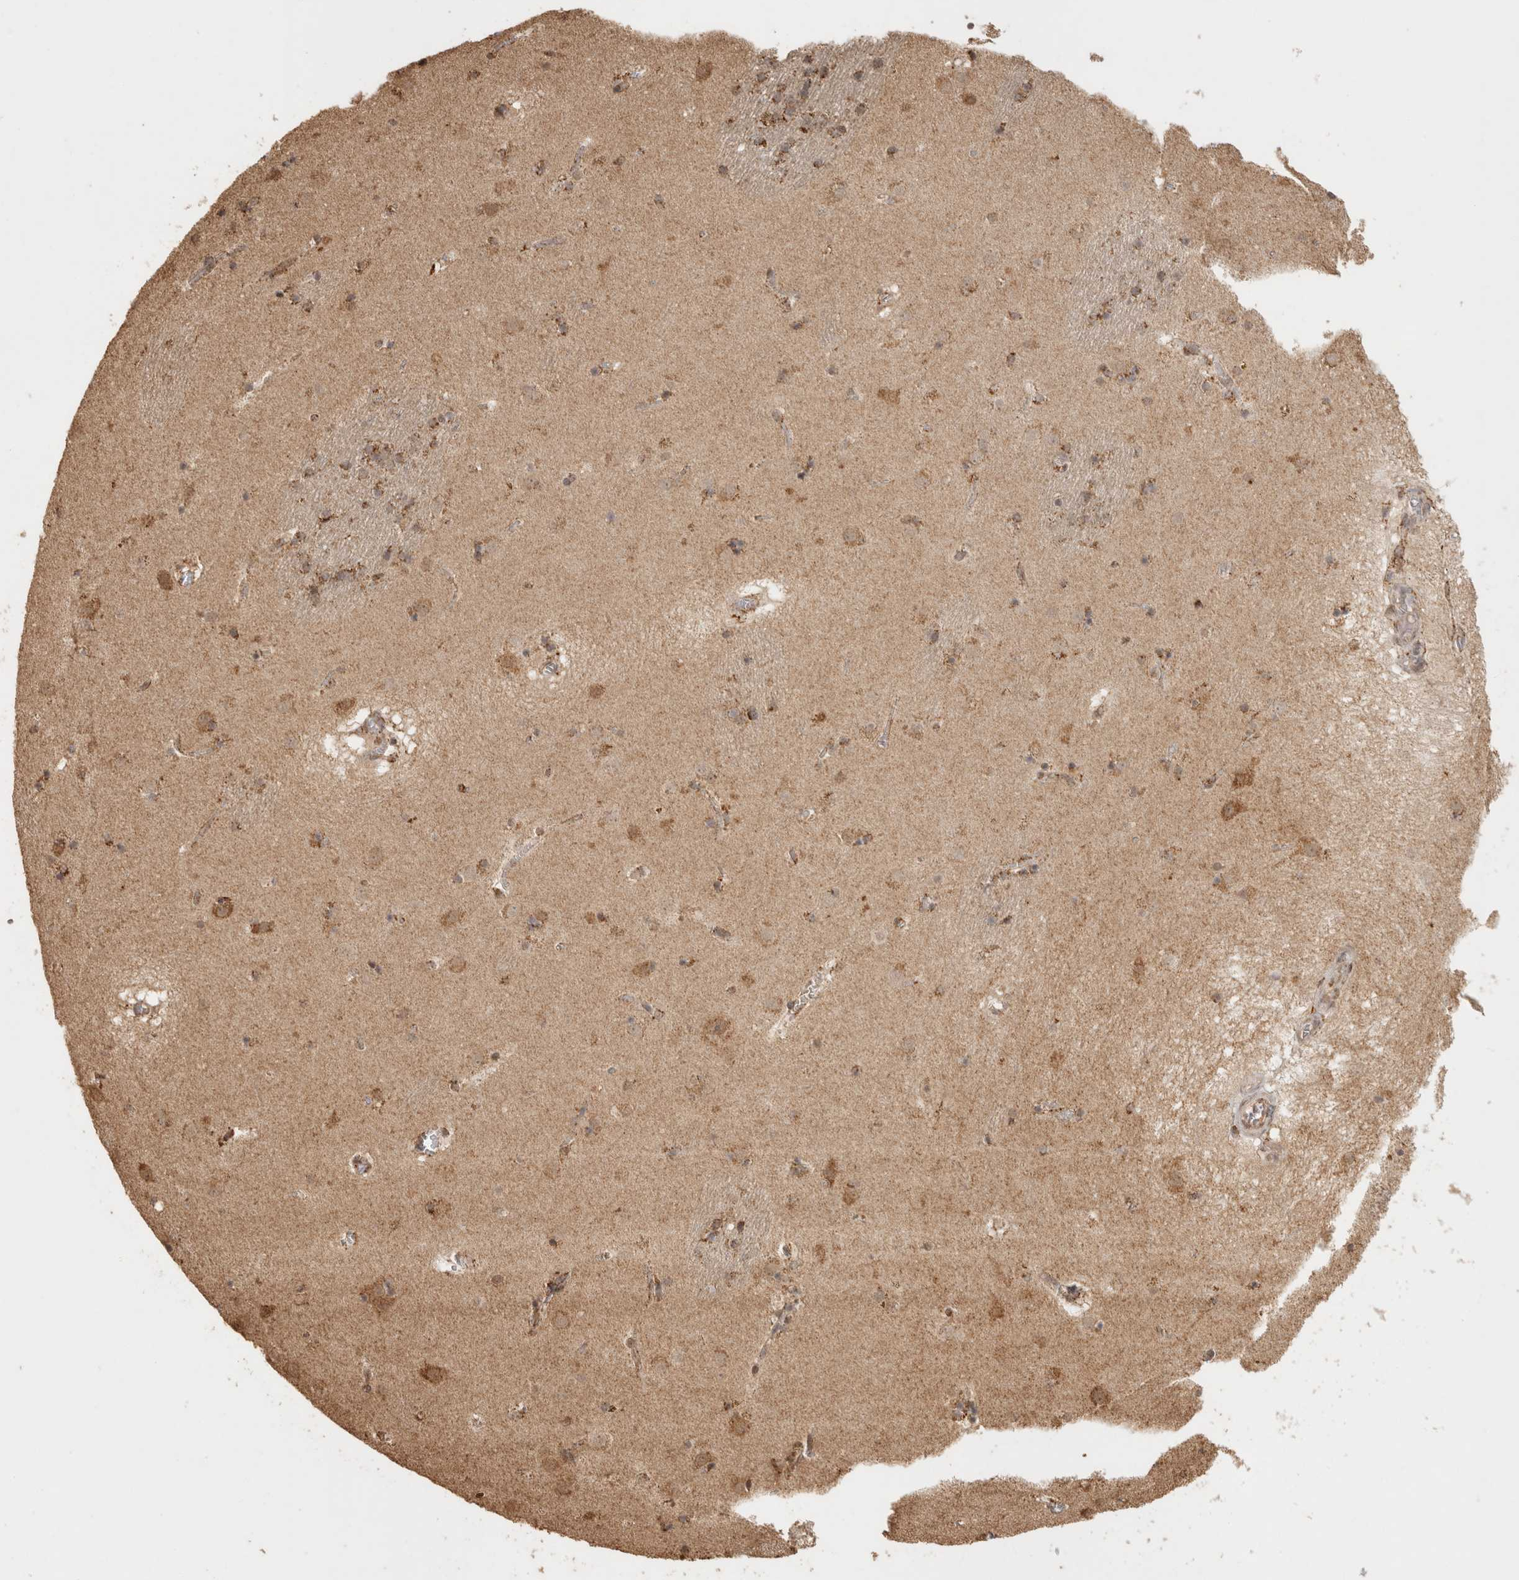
{"staining": {"intensity": "moderate", "quantity": ">75%", "location": "cytoplasmic/membranous"}, "tissue": "caudate", "cell_type": "Glial cells", "image_type": "normal", "snomed": [{"axis": "morphology", "description": "Normal tissue, NOS"}, {"axis": "topography", "description": "Lateral ventricle wall"}], "caption": "Immunohistochemistry (IHC) of normal human caudate exhibits medium levels of moderate cytoplasmic/membranous staining in approximately >75% of glial cells.", "gene": "BNIP3L", "patient": {"sex": "male", "age": 70}}